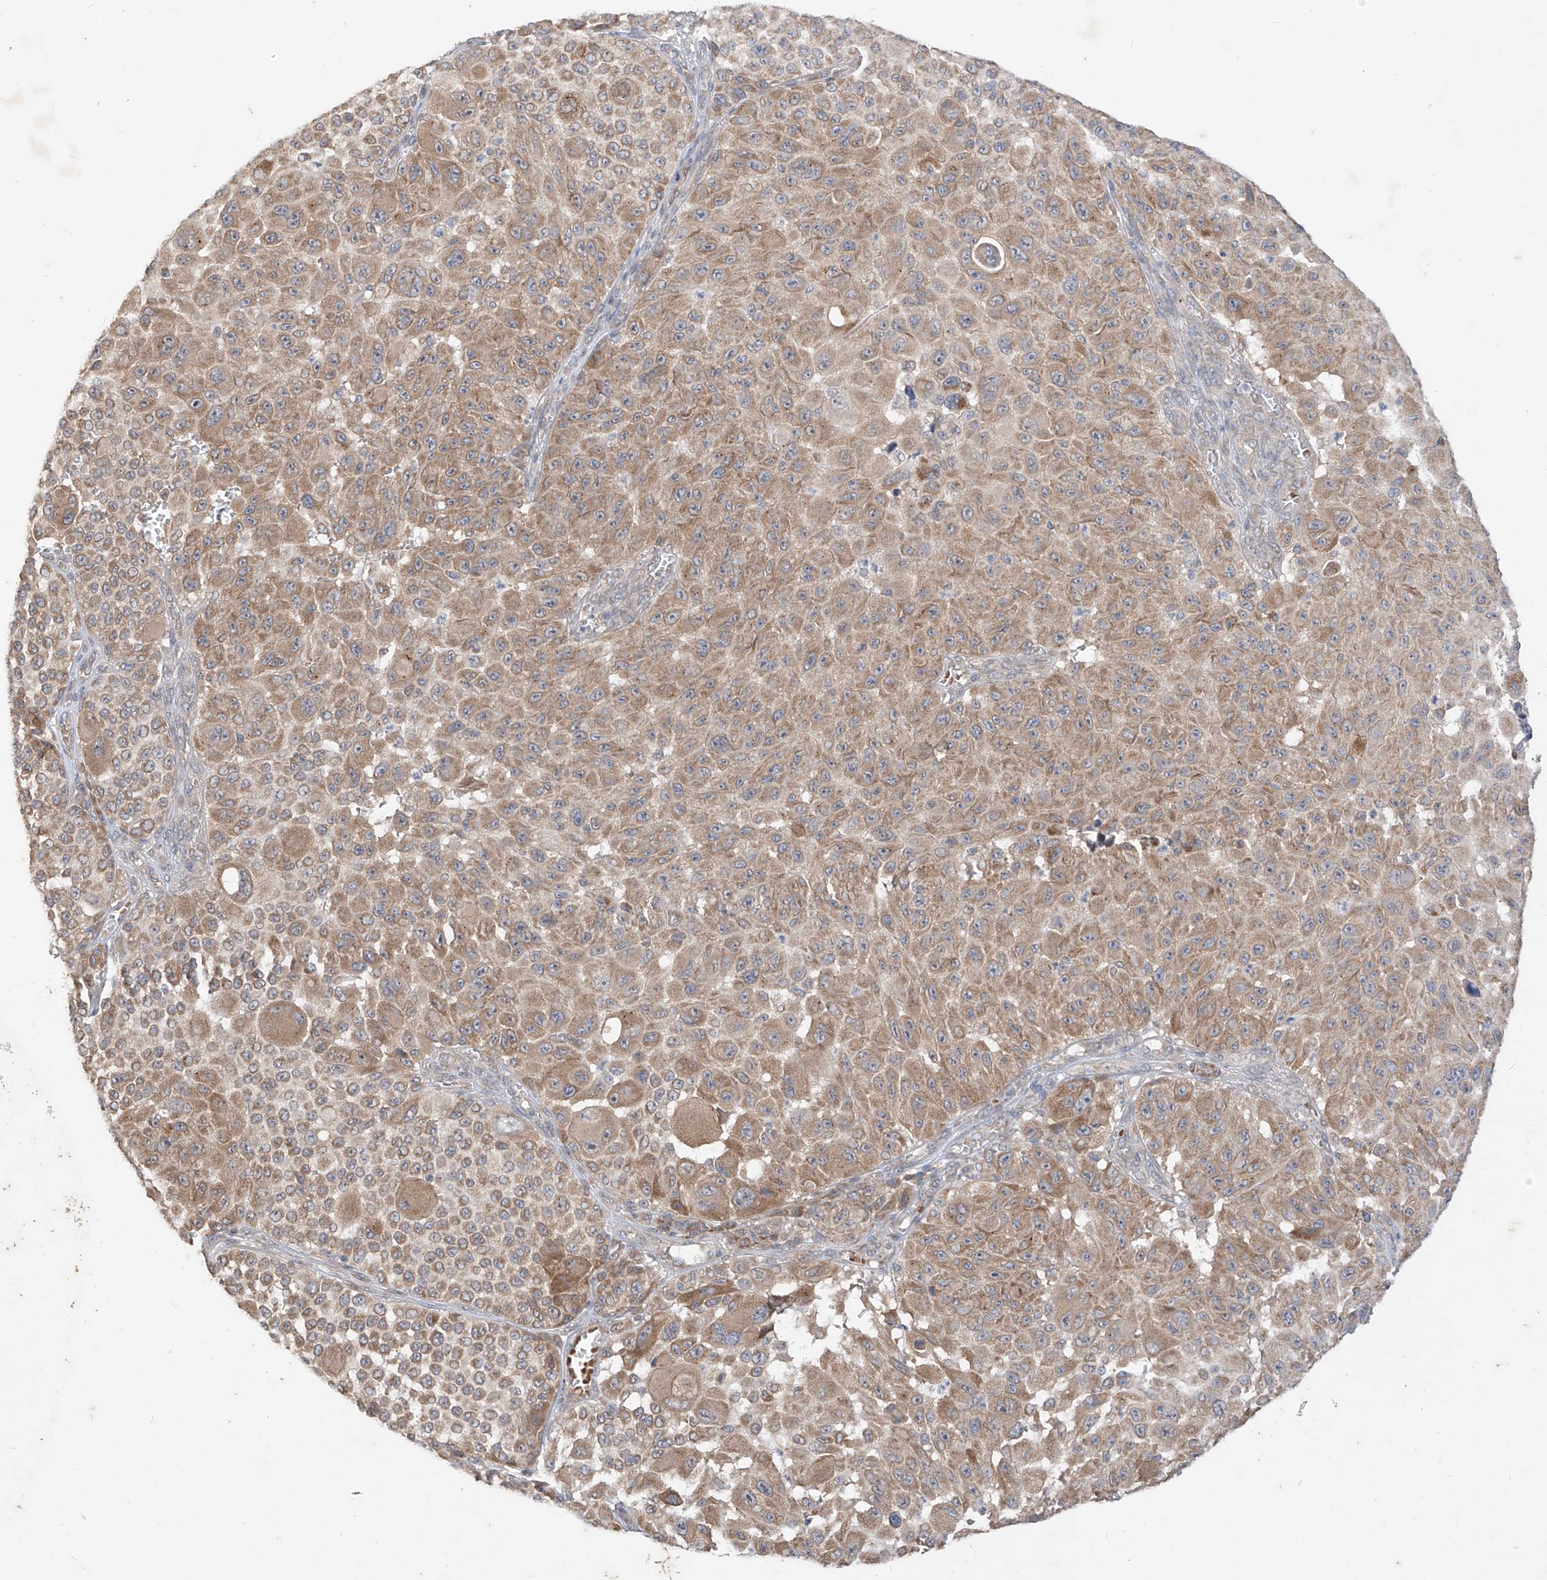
{"staining": {"intensity": "moderate", "quantity": ">75%", "location": "cytoplasmic/membranous"}, "tissue": "melanoma", "cell_type": "Tumor cells", "image_type": "cancer", "snomed": [{"axis": "morphology", "description": "Malignant melanoma, NOS"}, {"axis": "topography", "description": "Skin"}], "caption": "A high-resolution image shows immunohistochemistry (IHC) staining of malignant melanoma, which demonstrates moderate cytoplasmic/membranous expression in about >75% of tumor cells.", "gene": "MTUS2", "patient": {"sex": "male", "age": 83}}